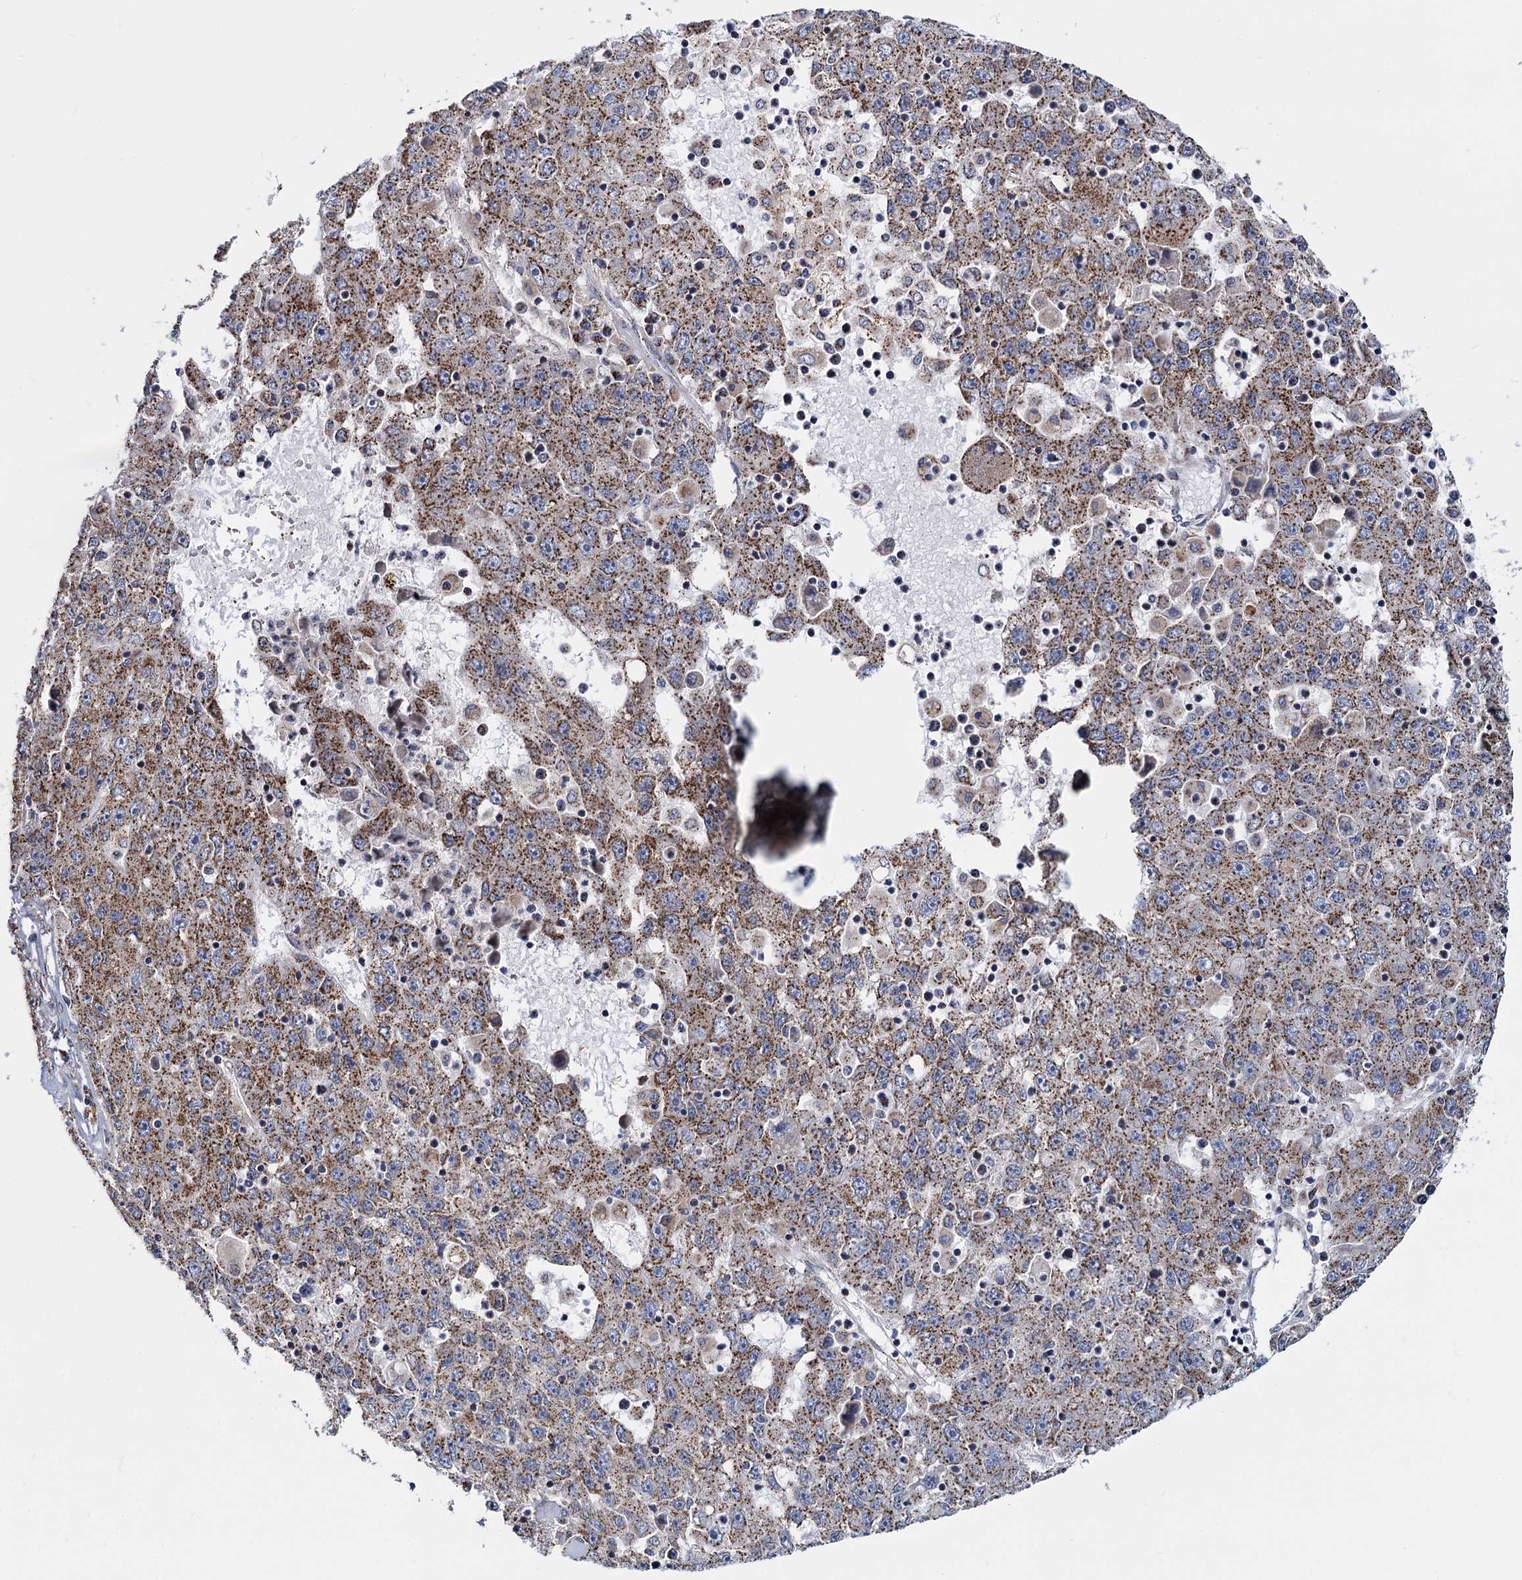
{"staining": {"intensity": "moderate", "quantity": ">75%", "location": "cytoplasmic/membranous"}, "tissue": "liver cancer", "cell_type": "Tumor cells", "image_type": "cancer", "snomed": [{"axis": "morphology", "description": "Carcinoma, Hepatocellular, NOS"}, {"axis": "topography", "description": "Liver"}], "caption": "Moderate cytoplasmic/membranous positivity for a protein is present in about >75% of tumor cells of liver cancer using immunohistochemistry.", "gene": "SUPT20H", "patient": {"sex": "male", "age": 49}}